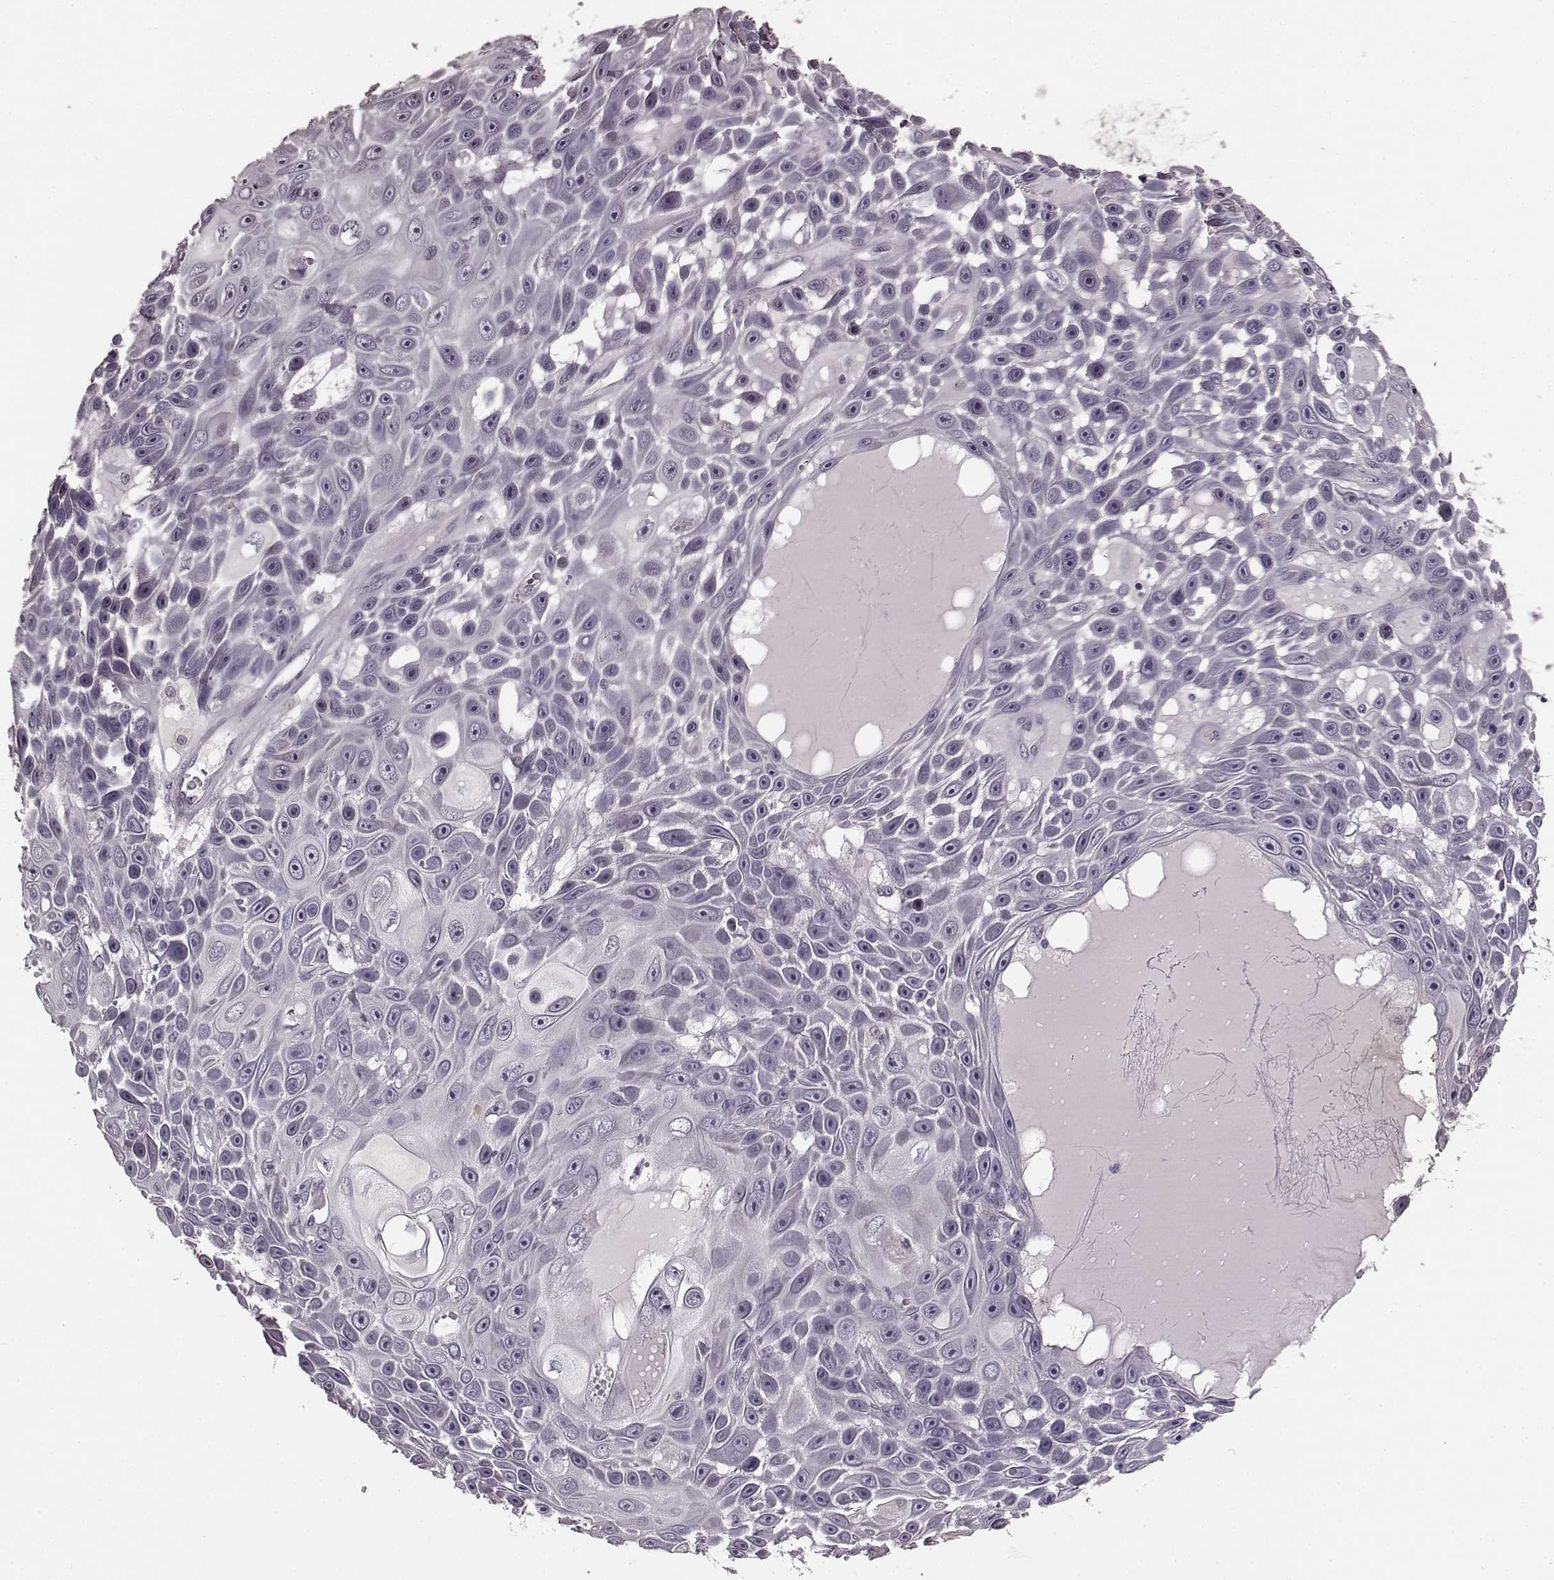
{"staining": {"intensity": "negative", "quantity": "none", "location": "none"}, "tissue": "skin cancer", "cell_type": "Tumor cells", "image_type": "cancer", "snomed": [{"axis": "morphology", "description": "Squamous cell carcinoma, NOS"}, {"axis": "topography", "description": "Skin"}], "caption": "High power microscopy histopathology image of an IHC photomicrograph of skin cancer (squamous cell carcinoma), revealing no significant staining in tumor cells.", "gene": "RIT2", "patient": {"sex": "male", "age": 82}}